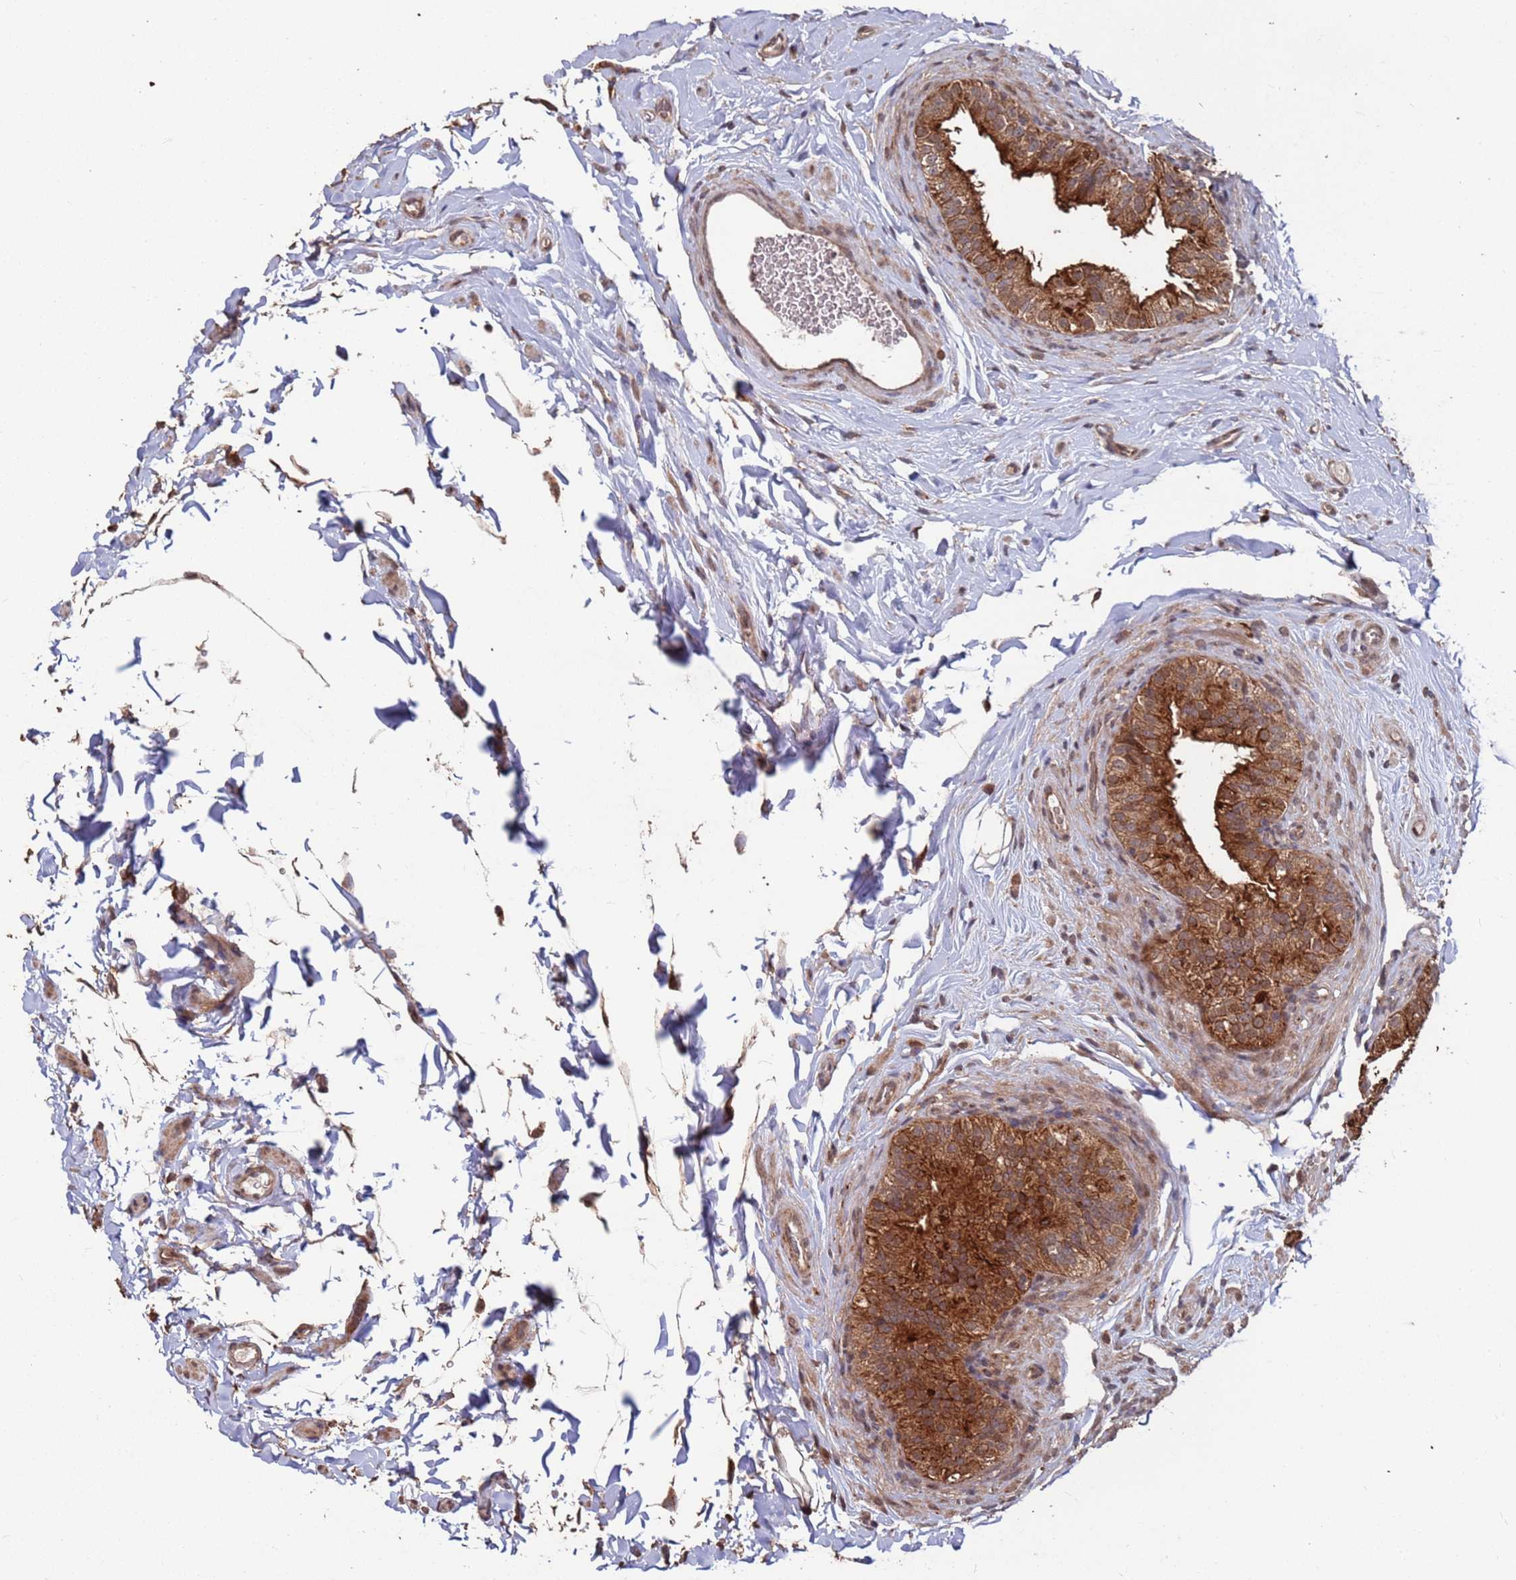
{"staining": {"intensity": "strong", "quantity": ">75%", "location": "cytoplasmic/membranous,nuclear"}, "tissue": "epididymis", "cell_type": "Glandular cells", "image_type": "normal", "snomed": [{"axis": "morphology", "description": "Normal tissue, NOS"}, {"axis": "topography", "description": "Epididymis"}], "caption": "Immunohistochemical staining of unremarkable human epididymis exhibits strong cytoplasmic/membranous,nuclear protein positivity in approximately >75% of glandular cells.", "gene": "PRR7", "patient": {"sex": "male", "age": 49}}